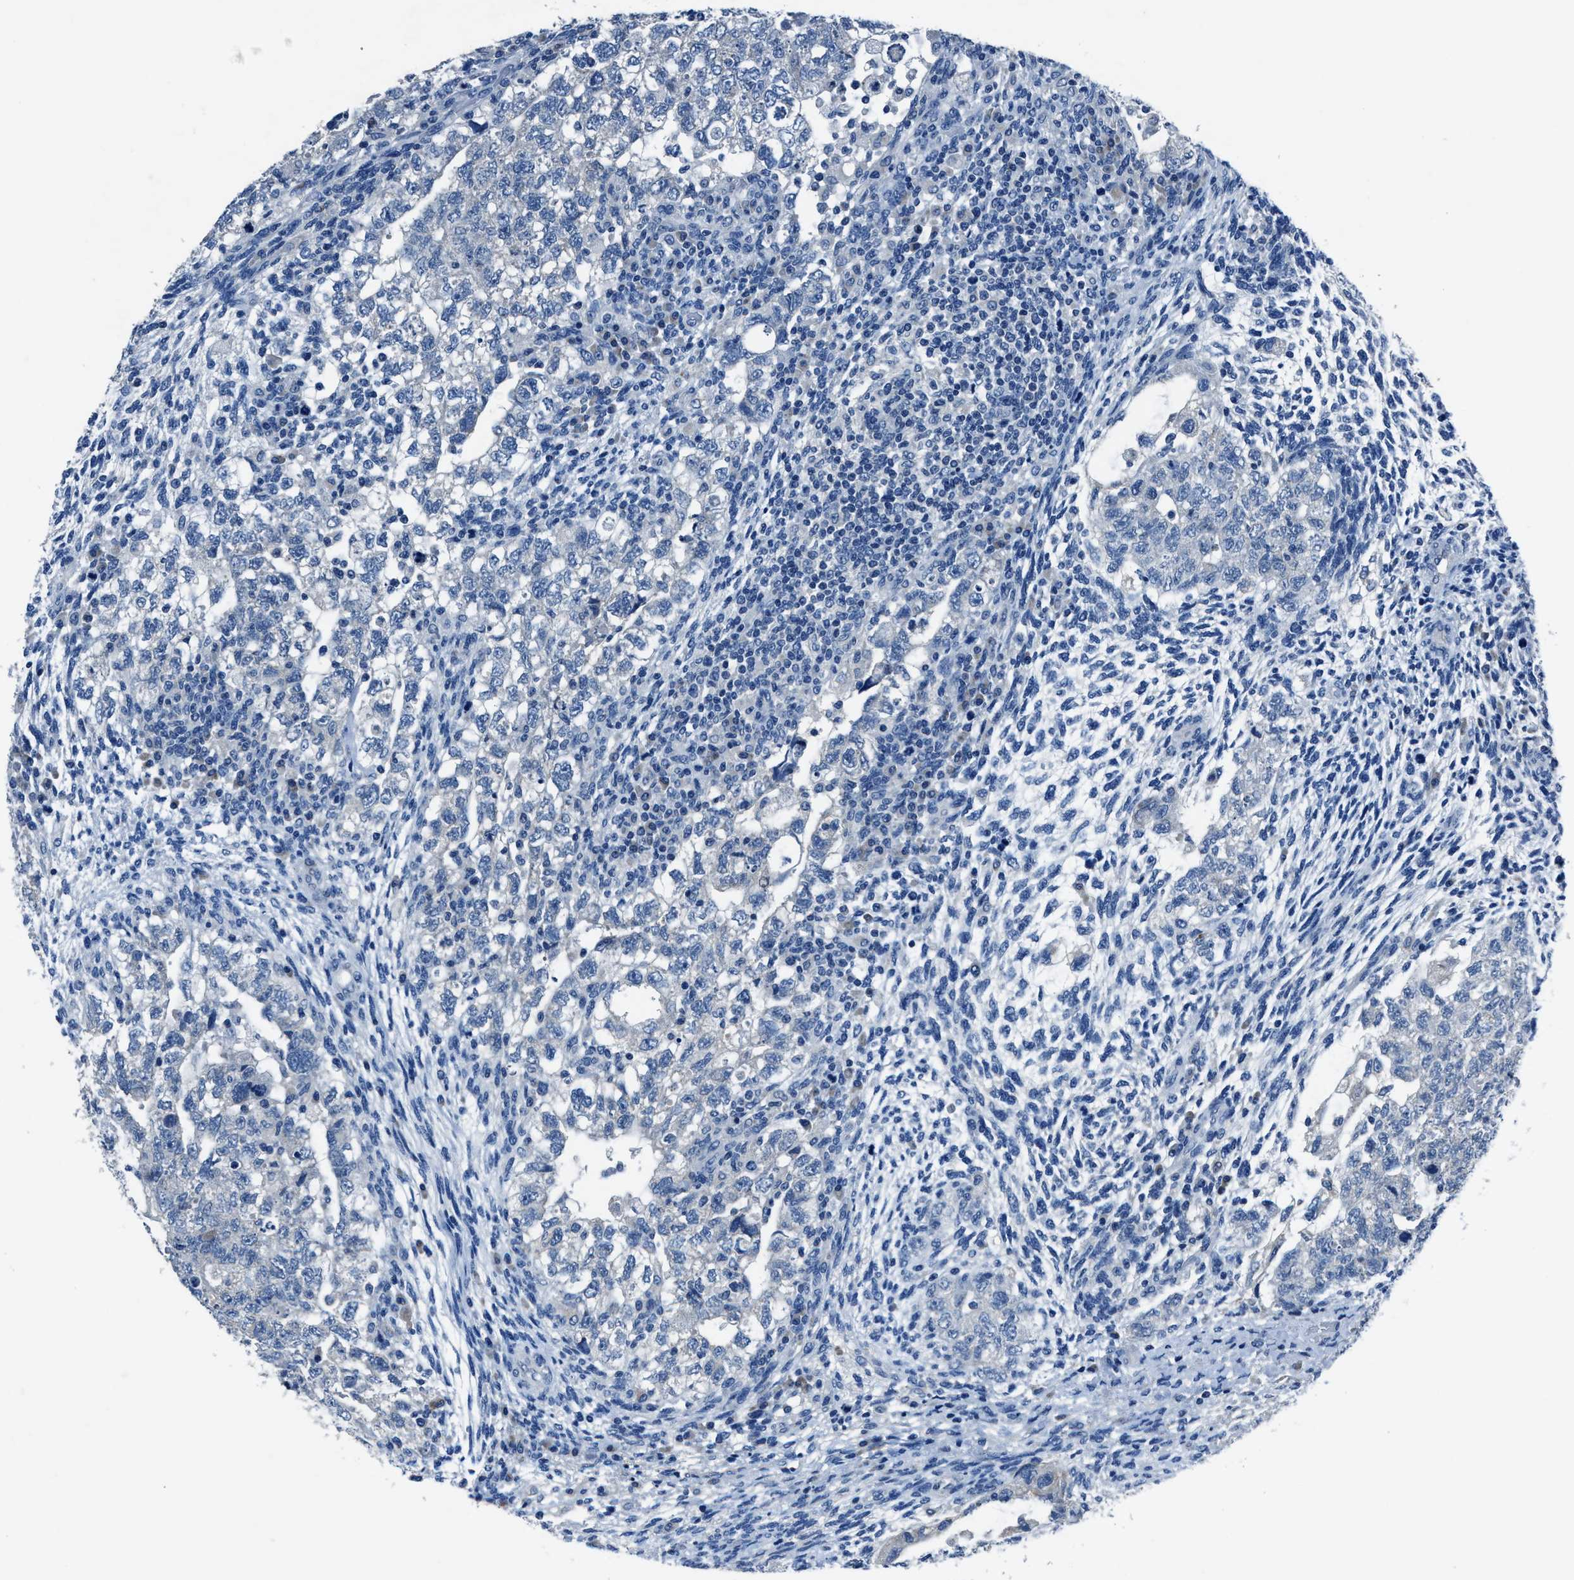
{"staining": {"intensity": "negative", "quantity": "none", "location": "none"}, "tissue": "testis cancer", "cell_type": "Tumor cells", "image_type": "cancer", "snomed": [{"axis": "morphology", "description": "Normal tissue, NOS"}, {"axis": "morphology", "description": "Carcinoma, Embryonal, NOS"}, {"axis": "topography", "description": "Testis"}], "caption": "The image shows no staining of tumor cells in embryonal carcinoma (testis). The staining is performed using DAB brown chromogen with nuclei counter-stained in using hematoxylin.", "gene": "ADAM2", "patient": {"sex": "male", "age": 36}}